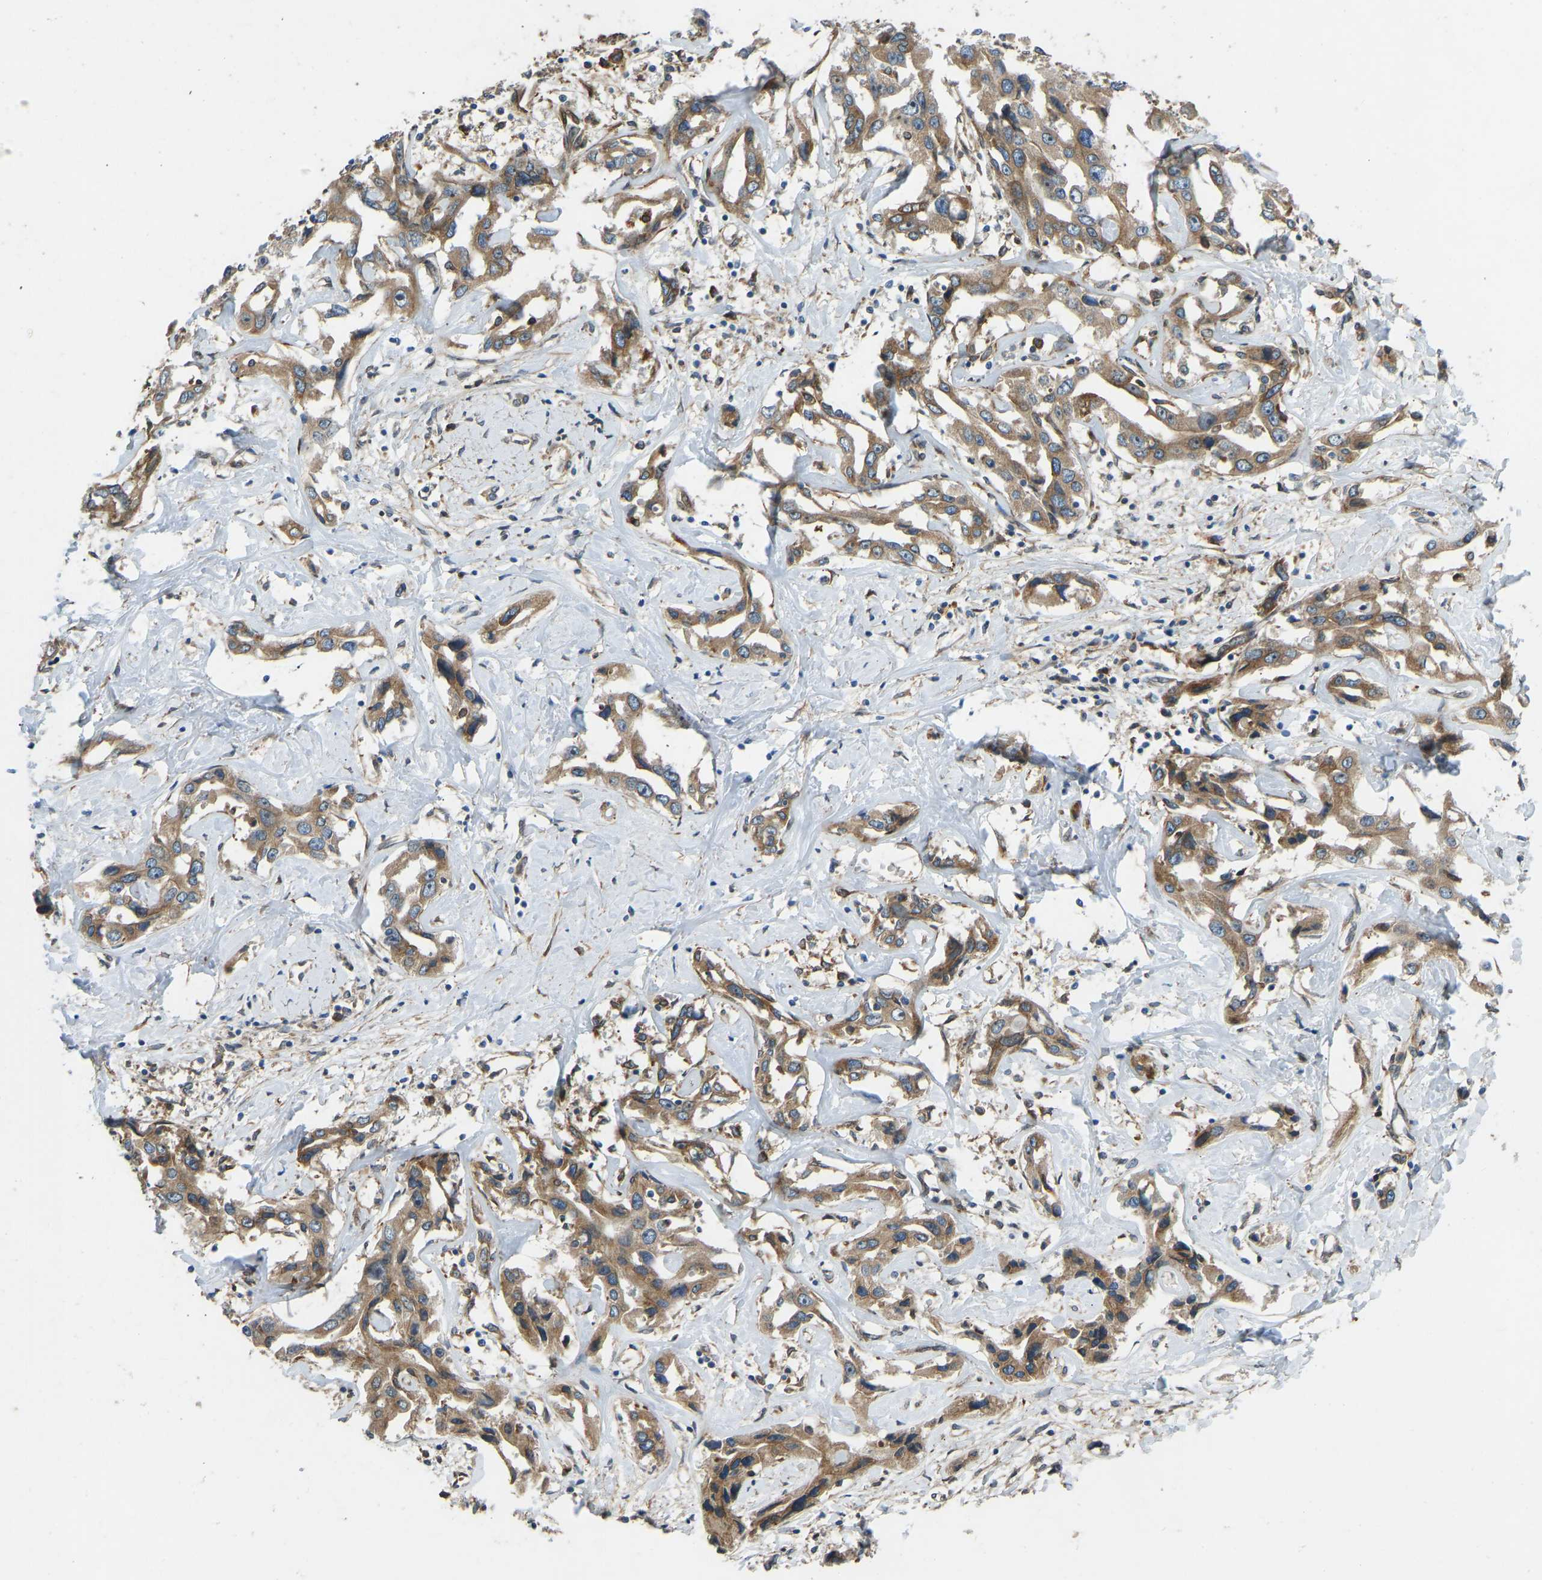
{"staining": {"intensity": "moderate", "quantity": ">75%", "location": "cytoplasmic/membranous"}, "tissue": "liver cancer", "cell_type": "Tumor cells", "image_type": "cancer", "snomed": [{"axis": "morphology", "description": "Cholangiocarcinoma"}, {"axis": "topography", "description": "Liver"}], "caption": "Immunohistochemistry of liver cancer (cholangiocarcinoma) exhibits medium levels of moderate cytoplasmic/membranous staining in about >75% of tumor cells. (DAB (3,3'-diaminobenzidine) IHC, brown staining for protein, blue staining for nuclei).", "gene": "OS9", "patient": {"sex": "male", "age": 59}}